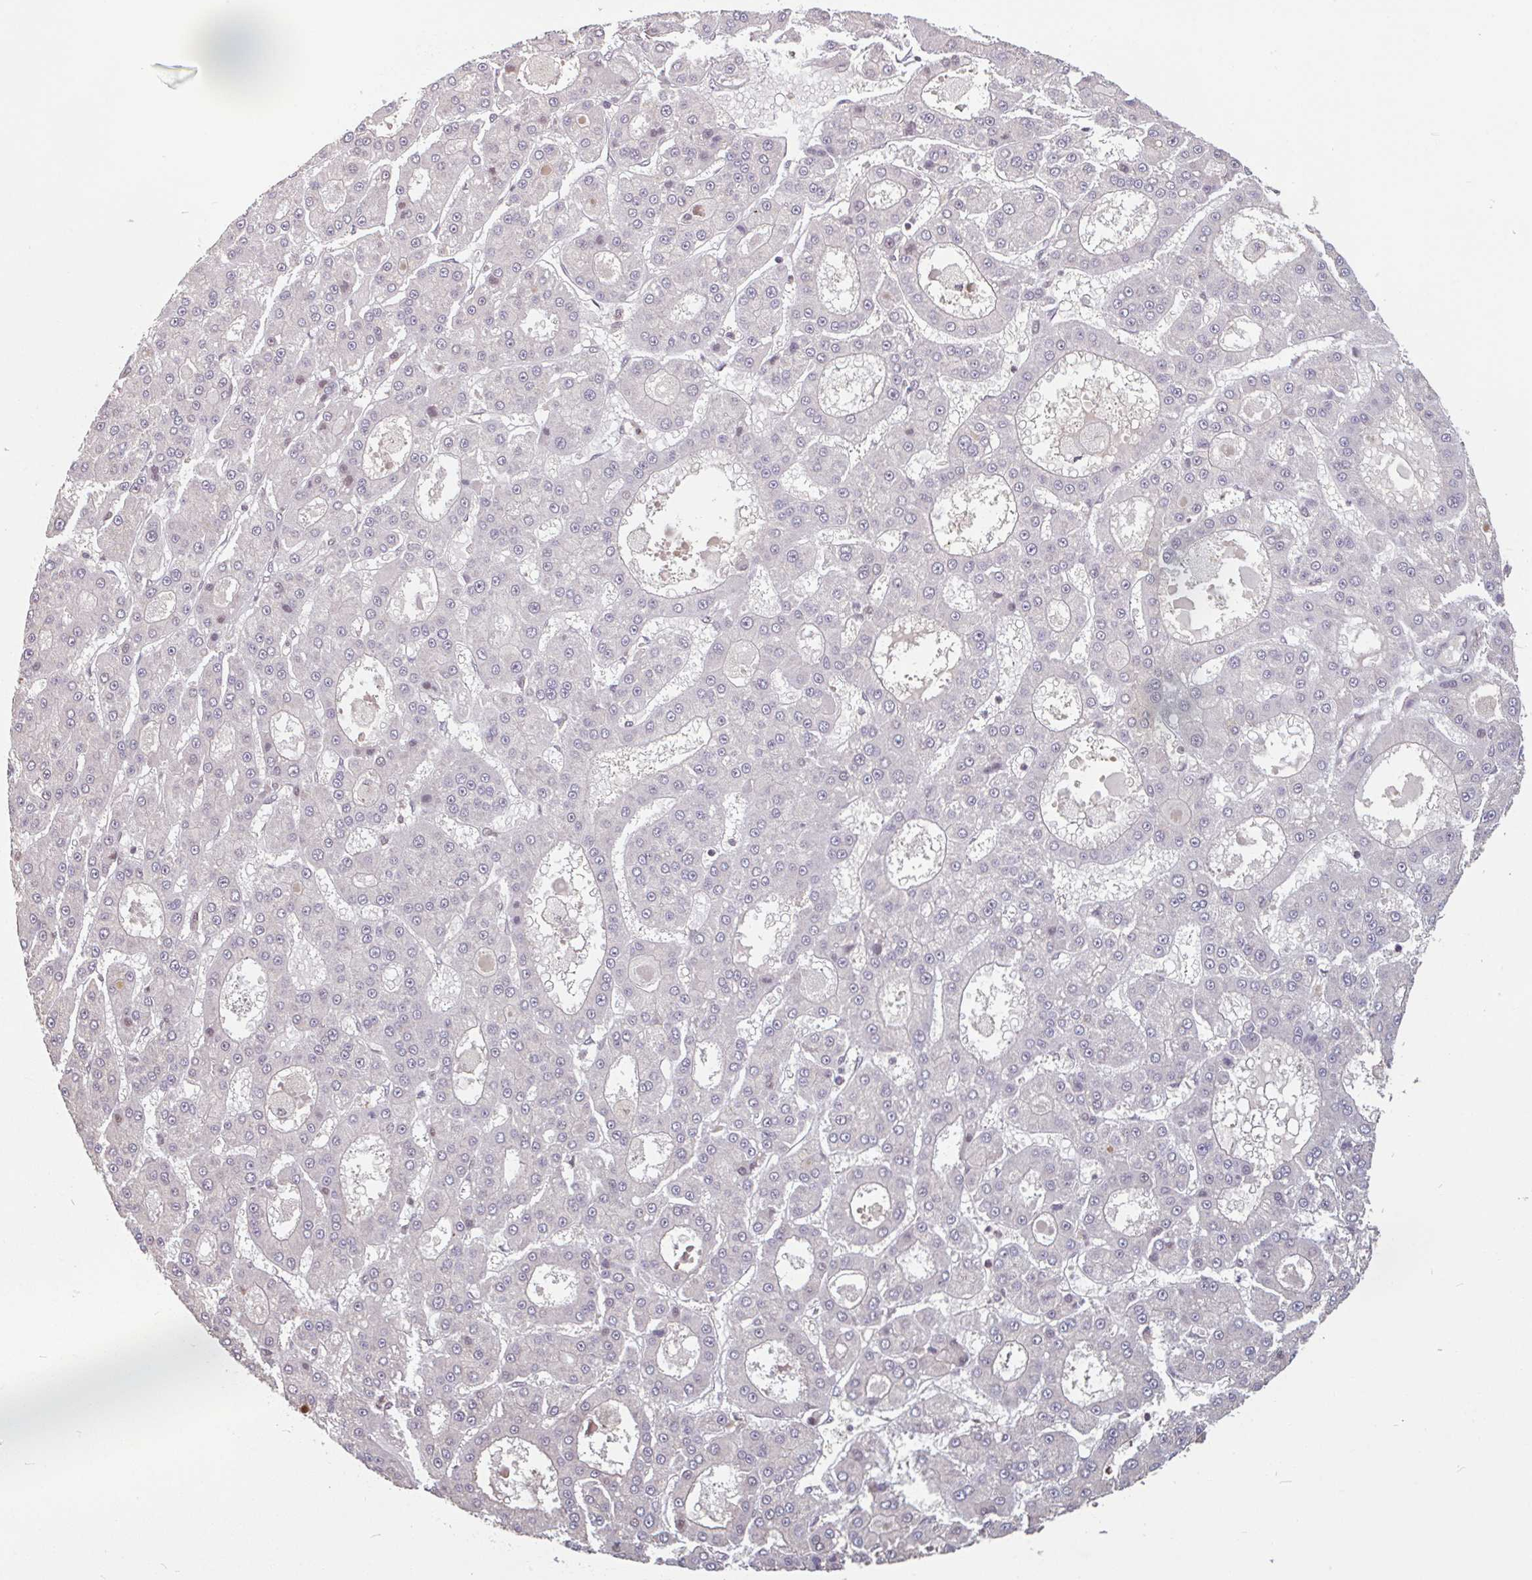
{"staining": {"intensity": "negative", "quantity": "none", "location": "none"}, "tissue": "liver cancer", "cell_type": "Tumor cells", "image_type": "cancer", "snomed": [{"axis": "morphology", "description": "Carcinoma, Hepatocellular, NOS"}, {"axis": "topography", "description": "Liver"}], "caption": "IHC of human liver cancer (hepatocellular carcinoma) displays no positivity in tumor cells. (Immunohistochemistry, brightfield microscopy, high magnification).", "gene": "DR1", "patient": {"sex": "male", "age": 70}}